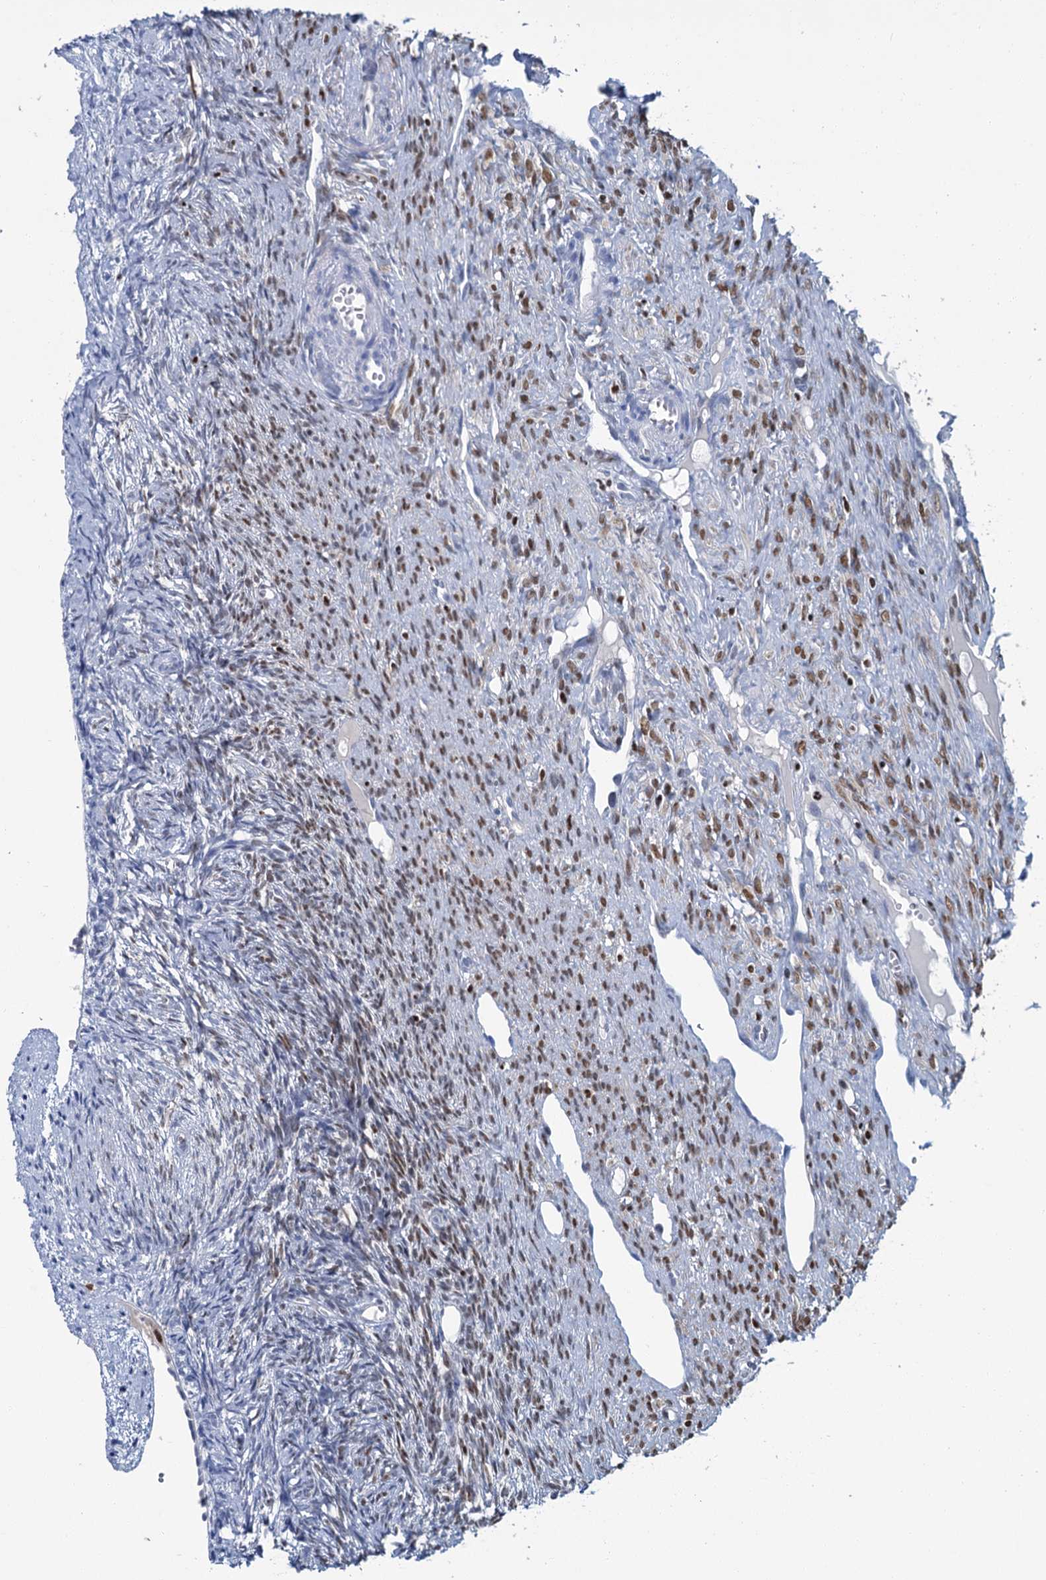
{"staining": {"intensity": "moderate", "quantity": "25%-75%", "location": "nuclear"}, "tissue": "ovary", "cell_type": "Ovarian stroma cells", "image_type": "normal", "snomed": [{"axis": "morphology", "description": "Normal tissue, NOS"}, {"axis": "topography", "description": "Ovary"}], "caption": "Immunohistochemistry (IHC) staining of benign ovary, which demonstrates medium levels of moderate nuclear staining in approximately 25%-75% of ovarian stroma cells indicating moderate nuclear protein expression. The staining was performed using DAB (brown) for protein detection and nuclei were counterstained in hematoxylin (blue).", "gene": "CELF2", "patient": {"sex": "female", "age": 51}}